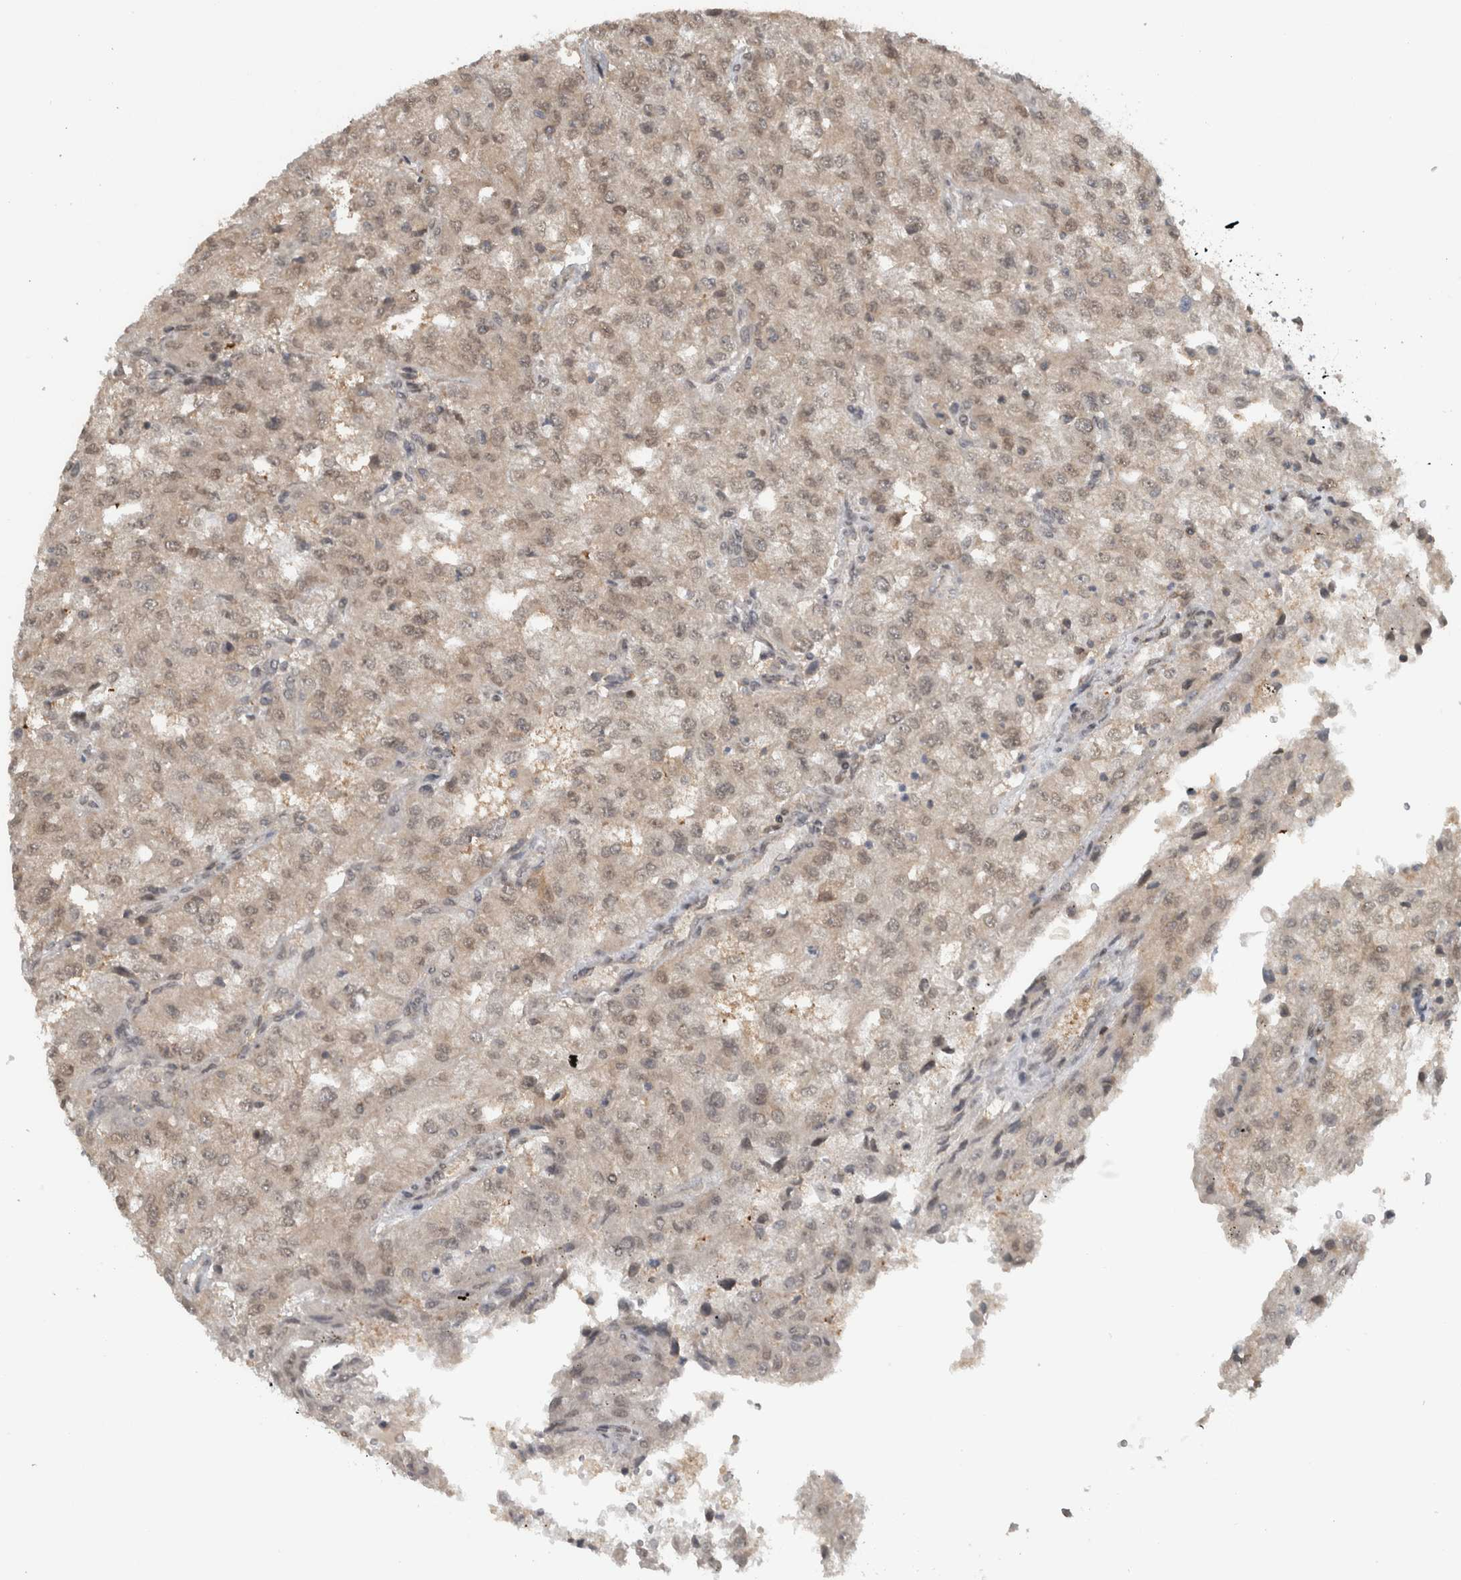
{"staining": {"intensity": "weak", "quantity": ">75%", "location": "cytoplasmic/membranous,nuclear"}, "tissue": "renal cancer", "cell_type": "Tumor cells", "image_type": "cancer", "snomed": [{"axis": "morphology", "description": "Adenocarcinoma, NOS"}, {"axis": "topography", "description": "Kidney"}], "caption": "A brown stain labels weak cytoplasmic/membranous and nuclear expression of a protein in human renal cancer tumor cells.", "gene": "SPAG7", "patient": {"sex": "female", "age": 54}}